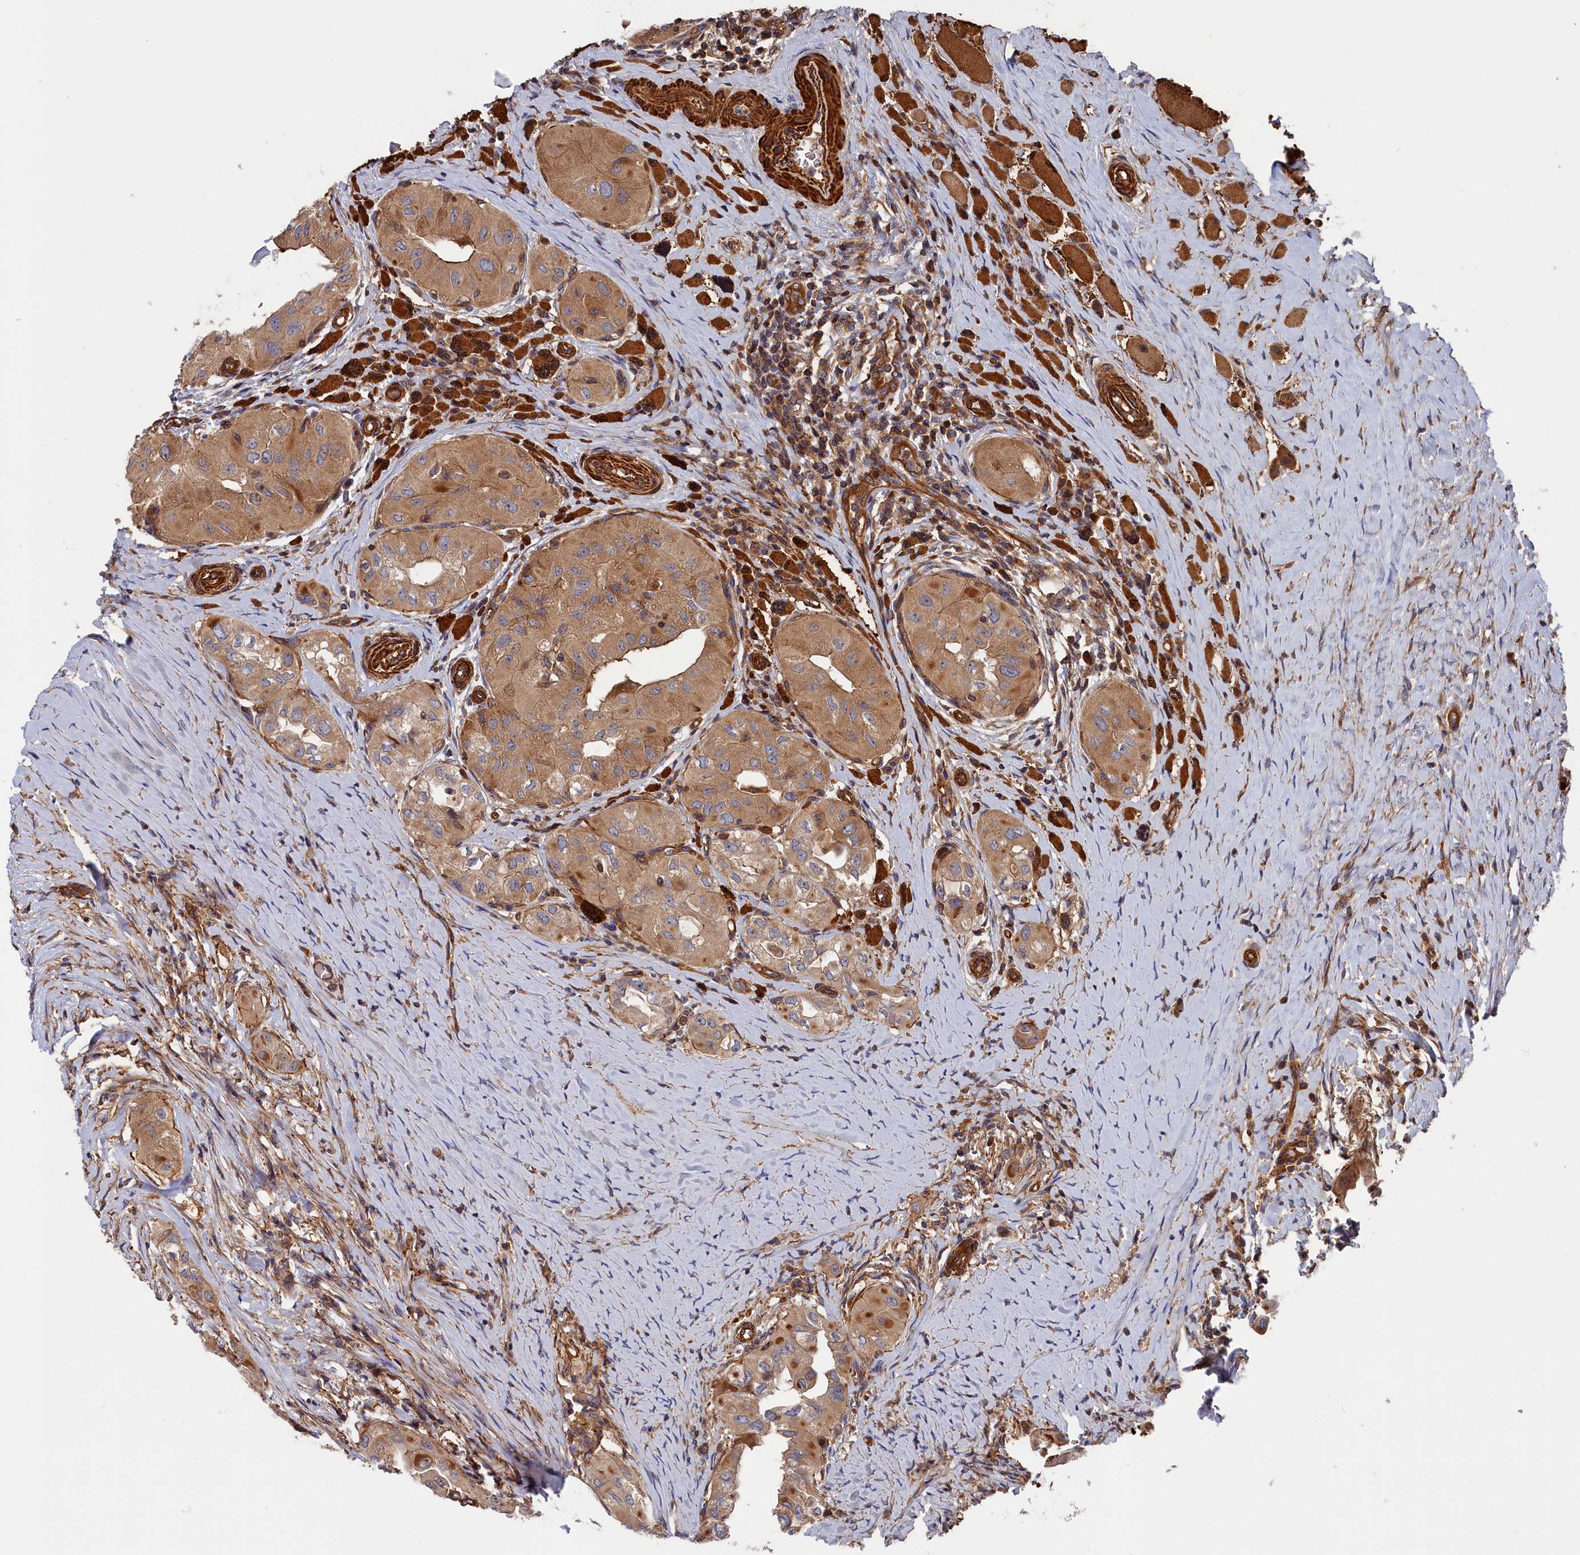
{"staining": {"intensity": "moderate", "quantity": ">75%", "location": "cytoplasmic/membranous"}, "tissue": "thyroid cancer", "cell_type": "Tumor cells", "image_type": "cancer", "snomed": [{"axis": "morphology", "description": "Papillary adenocarcinoma, NOS"}, {"axis": "topography", "description": "Thyroid gland"}], "caption": "The micrograph exhibits a brown stain indicating the presence of a protein in the cytoplasmic/membranous of tumor cells in papillary adenocarcinoma (thyroid).", "gene": "LDHD", "patient": {"sex": "female", "age": 59}}